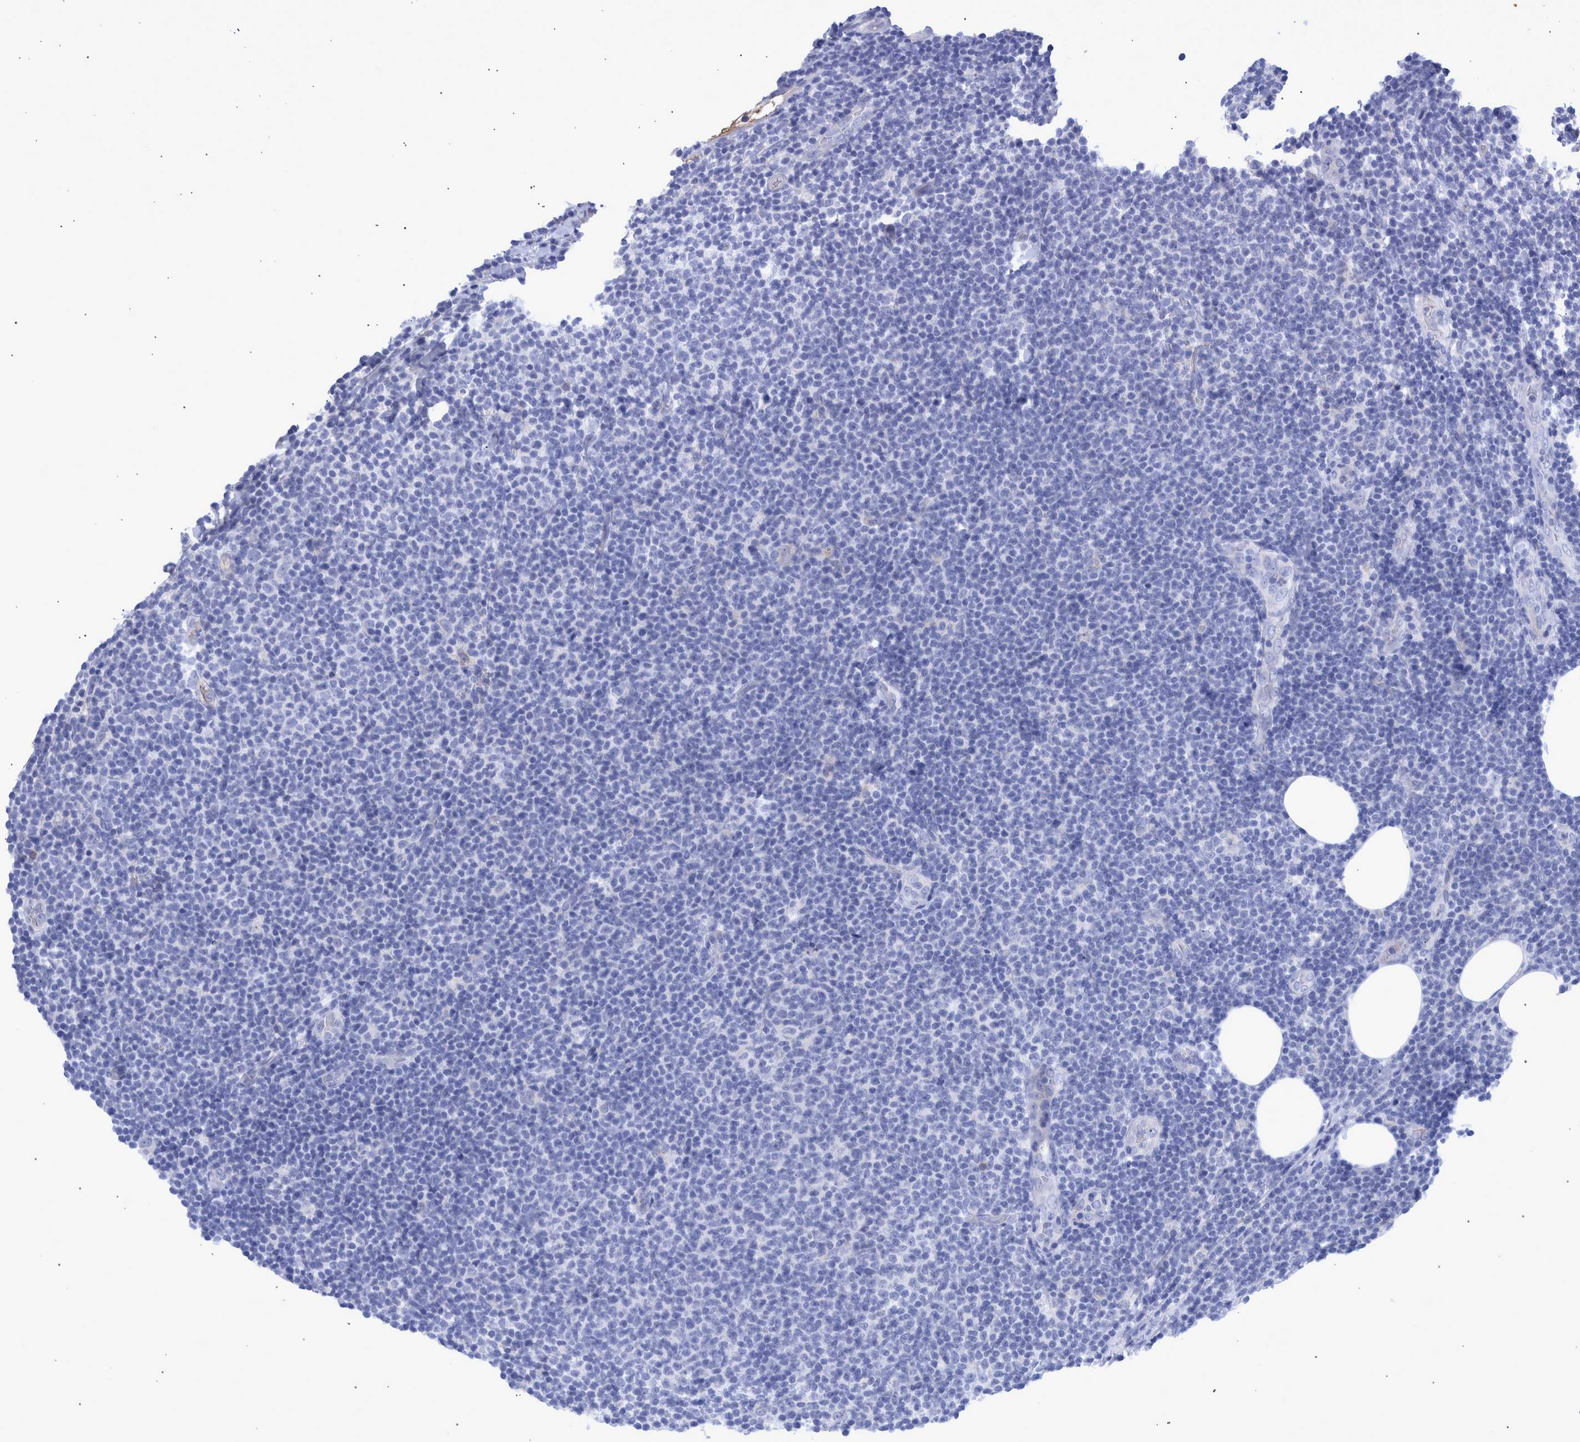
{"staining": {"intensity": "negative", "quantity": "none", "location": "none"}, "tissue": "lymphoma", "cell_type": "Tumor cells", "image_type": "cancer", "snomed": [{"axis": "morphology", "description": "Malignant lymphoma, non-Hodgkin's type, Low grade"}, {"axis": "topography", "description": "Lymph node"}], "caption": "An IHC image of low-grade malignant lymphoma, non-Hodgkin's type is shown. There is no staining in tumor cells of low-grade malignant lymphoma, non-Hodgkin's type.", "gene": "DLL4", "patient": {"sex": "male", "age": 66}}